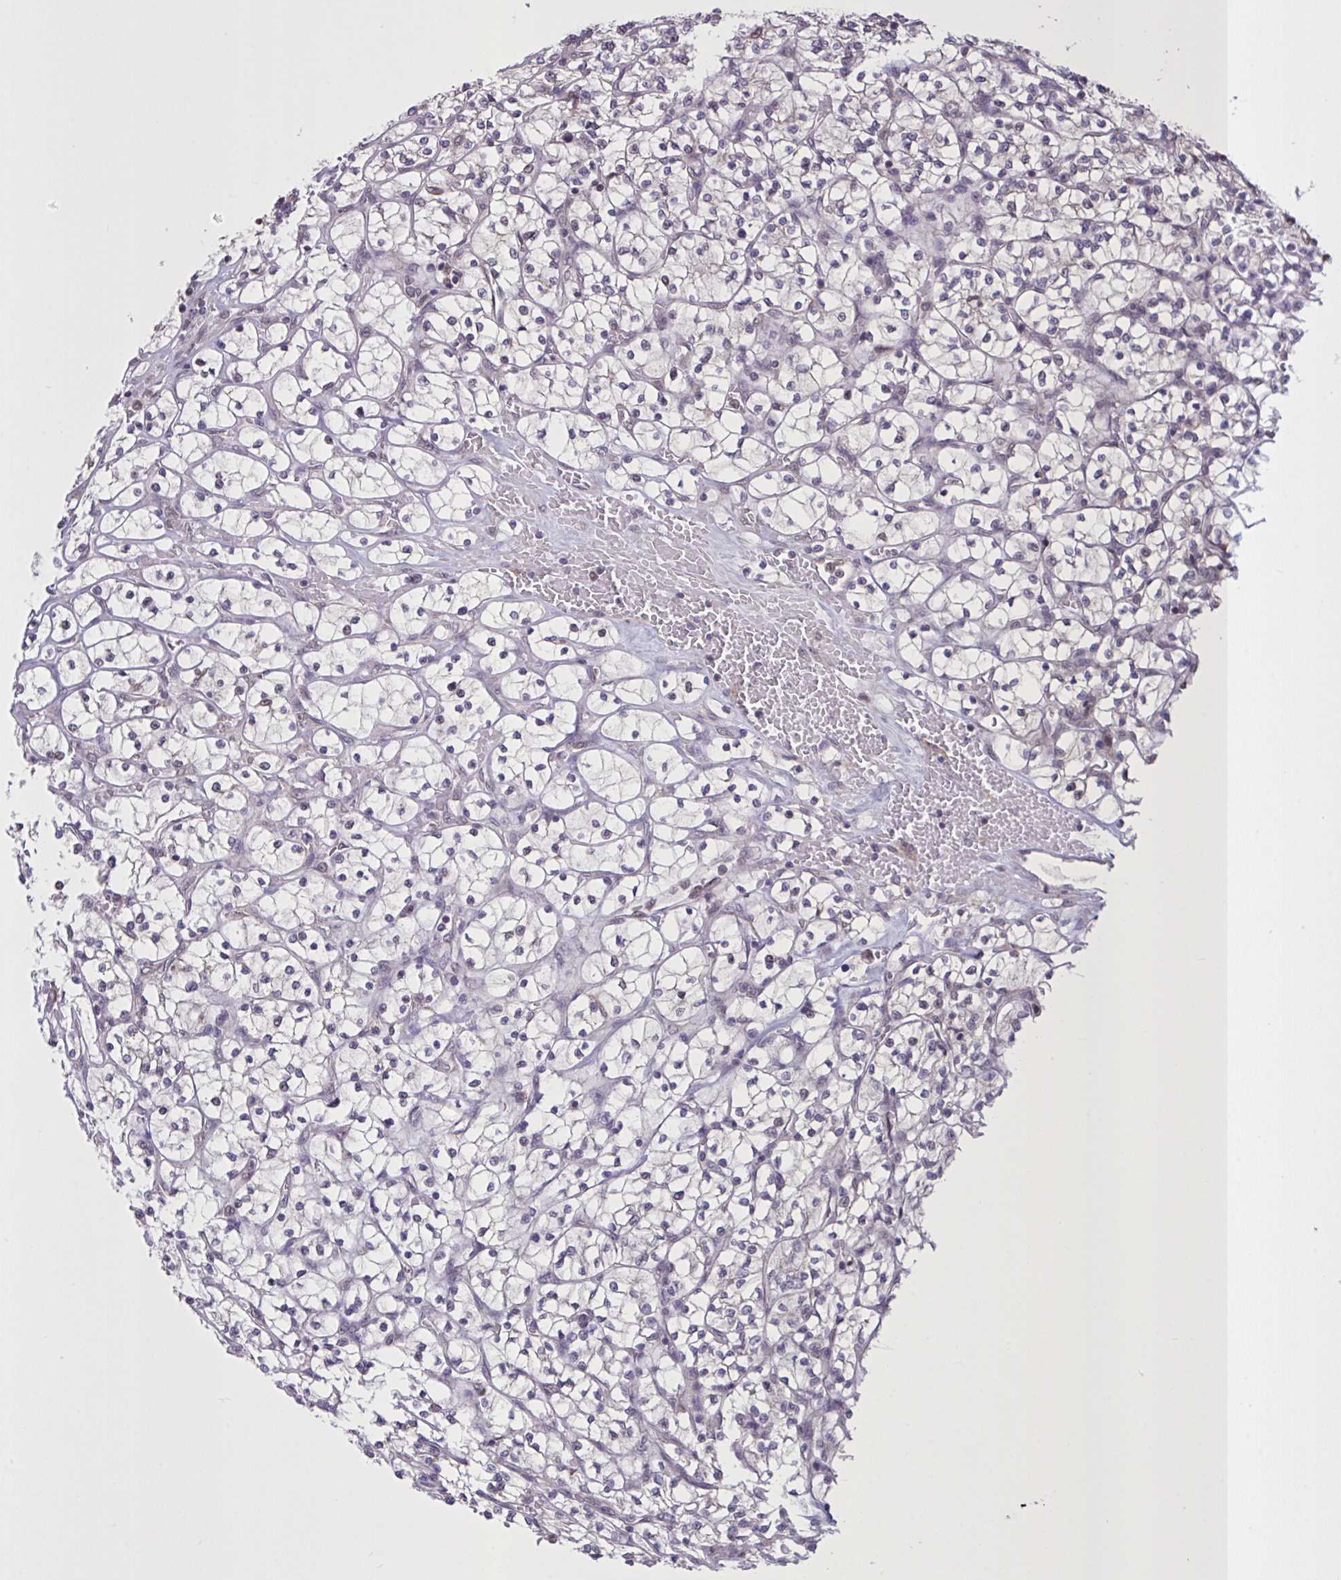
{"staining": {"intensity": "negative", "quantity": "none", "location": "none"}, "tissue": "renal cancer", "cell_type": "Tumor cells", "image_type": "cancer", "snomed": [{"axis": "morphology", "description": "Adenocarcinoma, NOS"}, {"axis": "topography", "description": "Kidney"}], "caption": "The micrograph demonstrates no significant staining in tumor cells of renal cancer.", "gene": "MRGPRX2", "patient": {"sex": "female", "age": 64}}